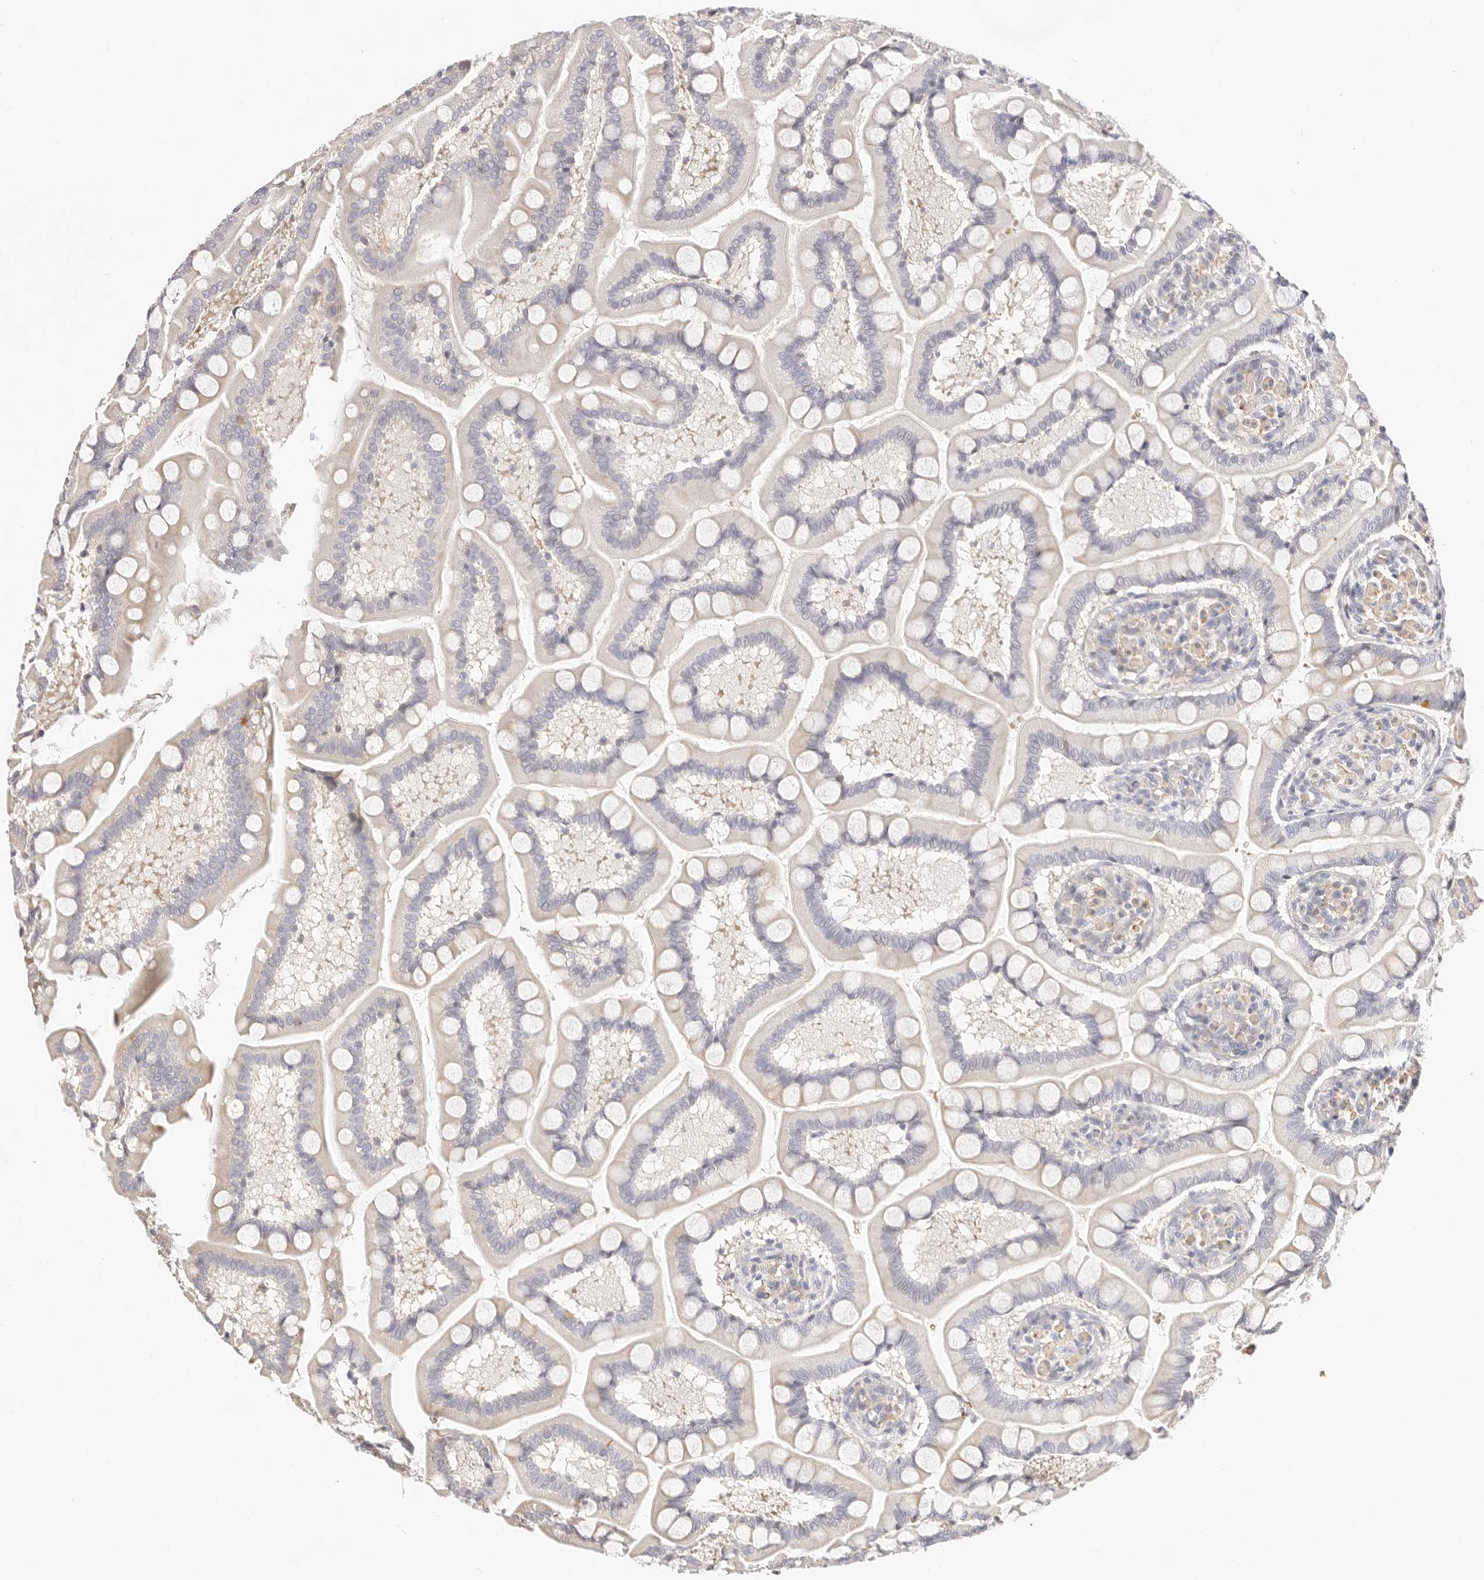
{"staining": {"intensity": "moderate", "quantity": "<25%", "location": "cytoplasmic/membranous"}, "tissue": "small intestine", "cell_type": "Glandular cells", "image_type": "normal", "snomed": [{"axis": "morphology", "description": "Normal tissue, NOS"}, {"axis": "topography", "description": "Small intestine"}], "caption": "IHC histopathology image of benign small intestine: human small intestine stained using immunohistochemistry (IHC) shows low levels of moderate protein expression localized specifically in the cytoplasmic/membranous of glandular cells, appearing as a cytoplasmic/membranous brown color.", "gene": "DTNBP1", "patient": {"sex": "male", "age": 41}}